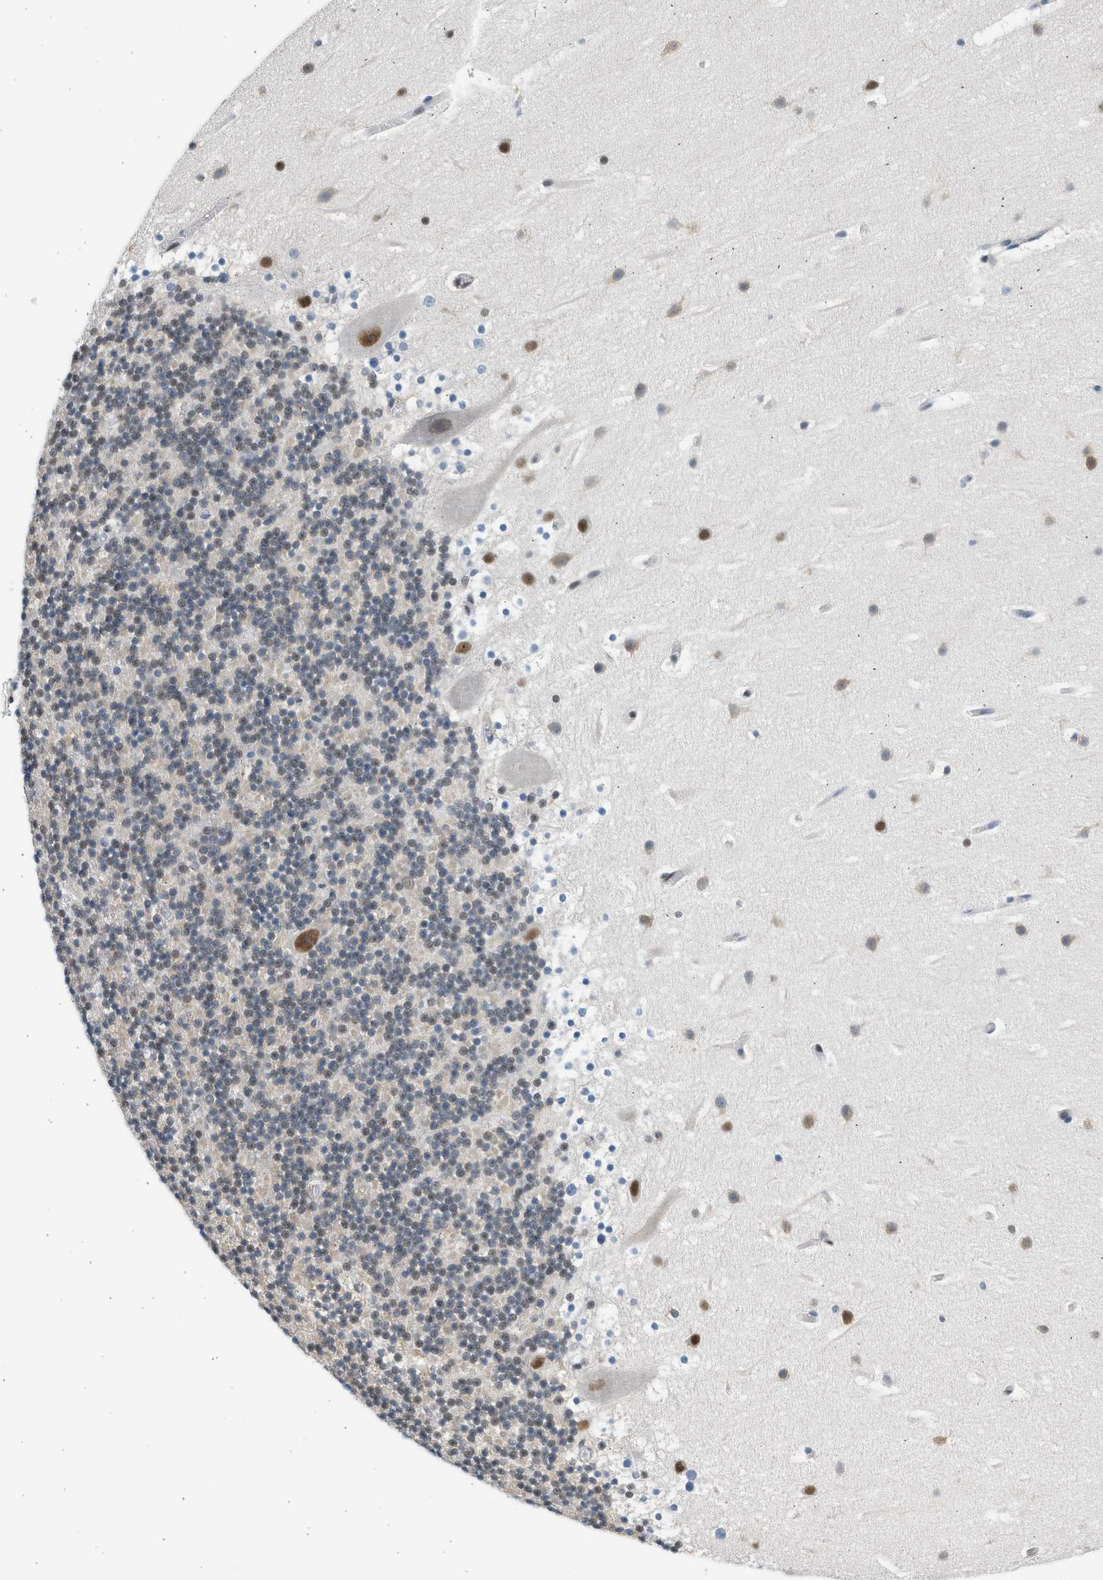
{"staining": {"intensity": "weak", "quantity": "<25%", "location": "nuclear"}, "tissue": "cerebellum", "cell_type": "Cells in granular layer", "image_type": "normal", "snomed": [{"axis": "morphology", "description": "Normal tissue, NOS"}, {"axis": "topography", "description": "Cerebellum"}], "caption": "Human cerebellum stained for a protein using IHC reveals no positivity in cells in granular layer.", "gene": "HIPK1", "patient": {"sex": "male", "age": 45}}